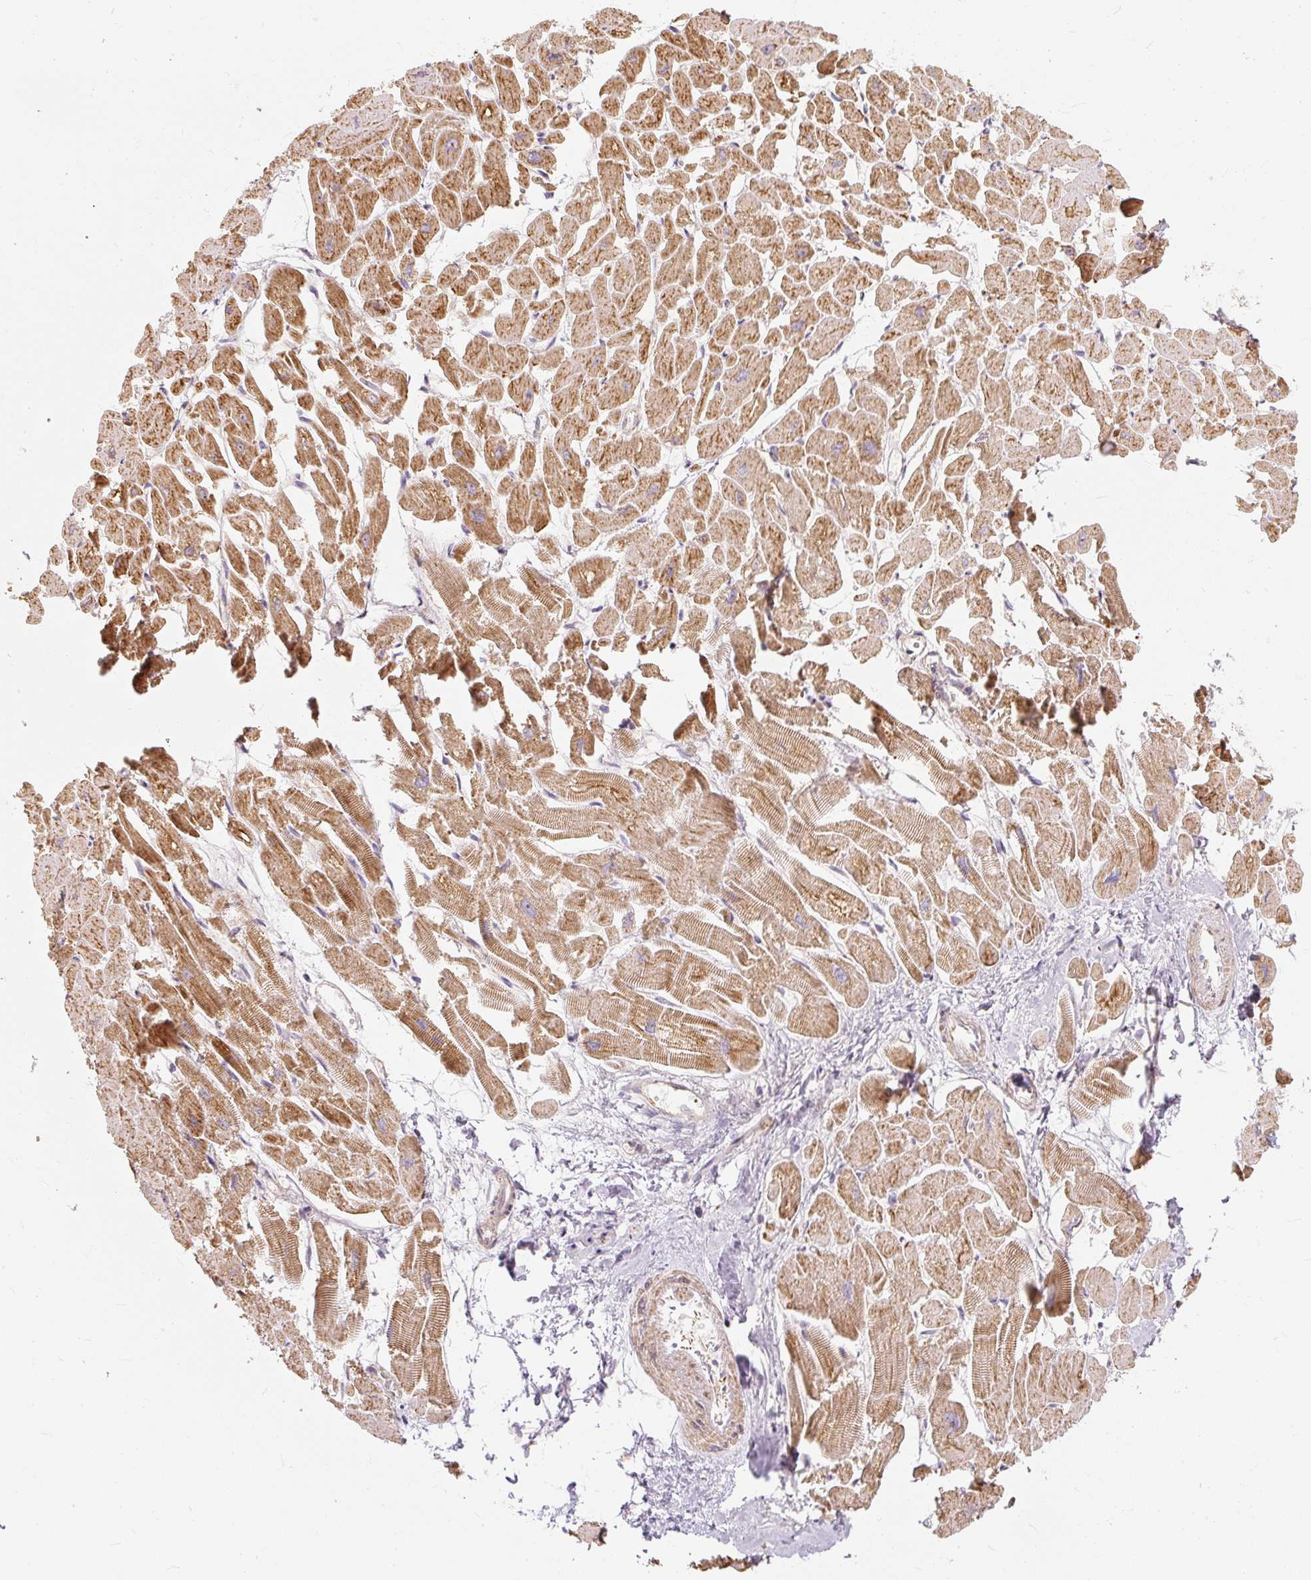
{"staining": {"intensity": "strong", "quantity": ">75%", "location": "cytoplasmic/membranous"}, "tissue": "heart muscle", "cell_type": "Cardiomyocytes", "image_type": "normal", "snomed": [{"axis": "morphology", "description": "Normal tissue, NOS"}, {"axis": "topography", "description": "Heart"}], "caption": "IHC image of unremarkable heart muscle: heart muscle stained using IHC displays high levels of strong protein expression localized specifically in the cytoplasmic/membranous of cardiomyocytes, appearing as a cytoplasmic/membranous brown color.", "gene": "RB1CC1", "patient": {"sex": "male", "age": 54}}